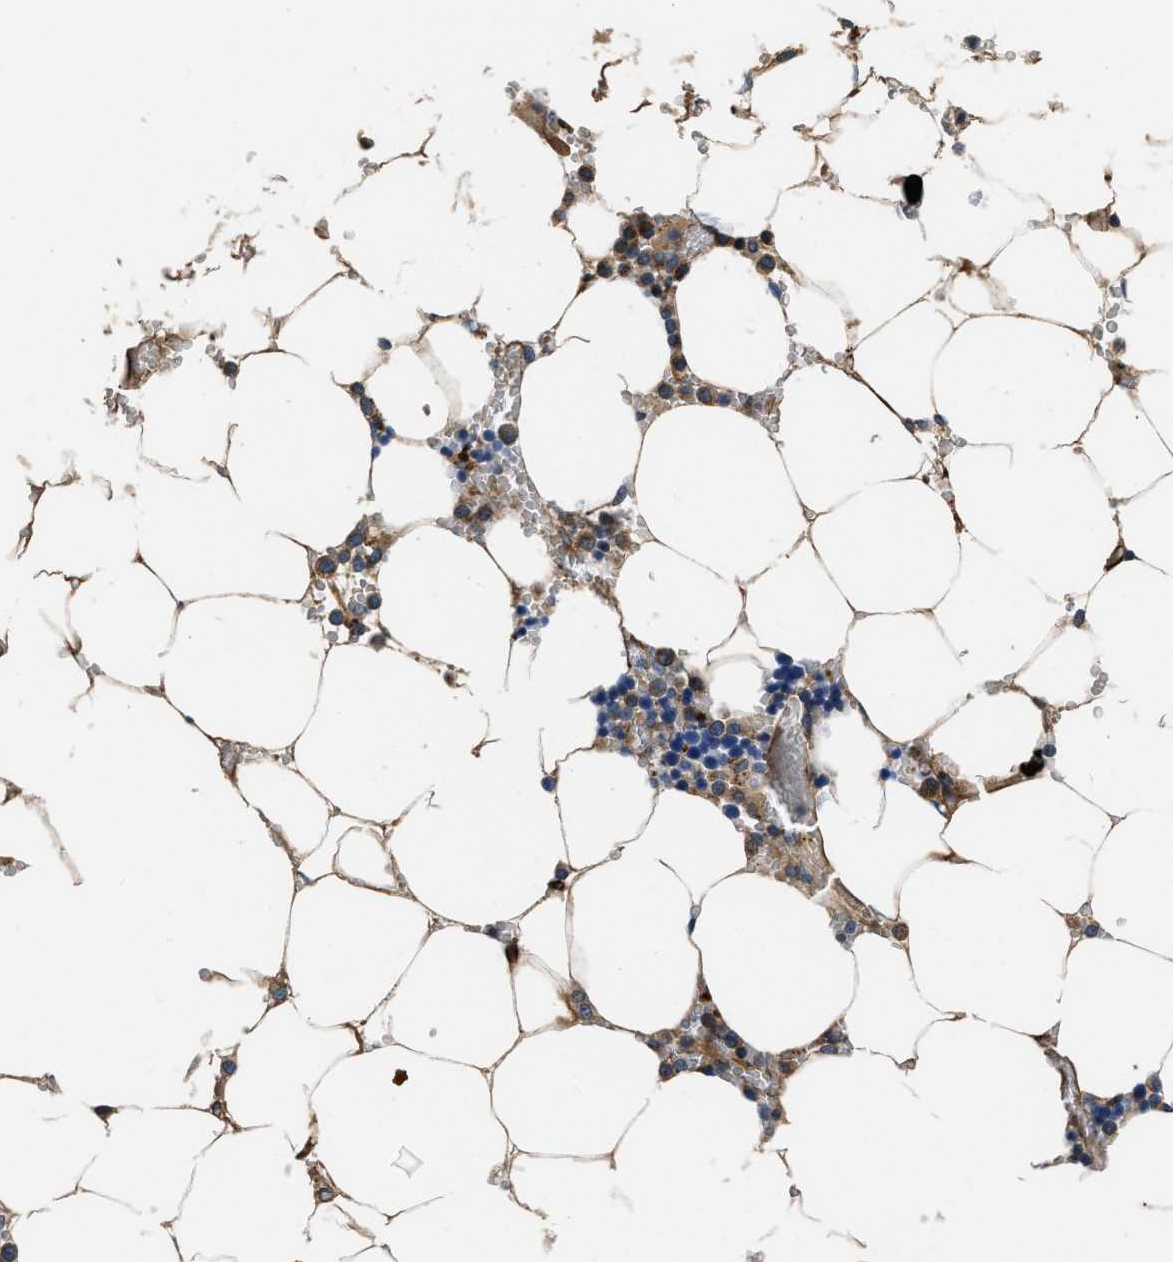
{"staining": {"intensity": "moderate", "quantity": "25%-75%", "location": "cytoplasmic/membranous"}, "tissue": "bone marrow", "cell_type": "Hematopoietic cells", "image_type": "normal", "snomed": [{"axis": "morphology", "description": "Normal tissue, NOS"}, {"axis": "topography", "description": "Bone marrow"}], "caption": "An immunohistochemistry (IHC) image of unremarkable tissue is shown. Protein staining in brown shows moderate cytoplasmic/membranous positivity in bone marrow within hematopoietic cells.", "gene": "NME6", "patient": {"sex": "male", "age": 70}}